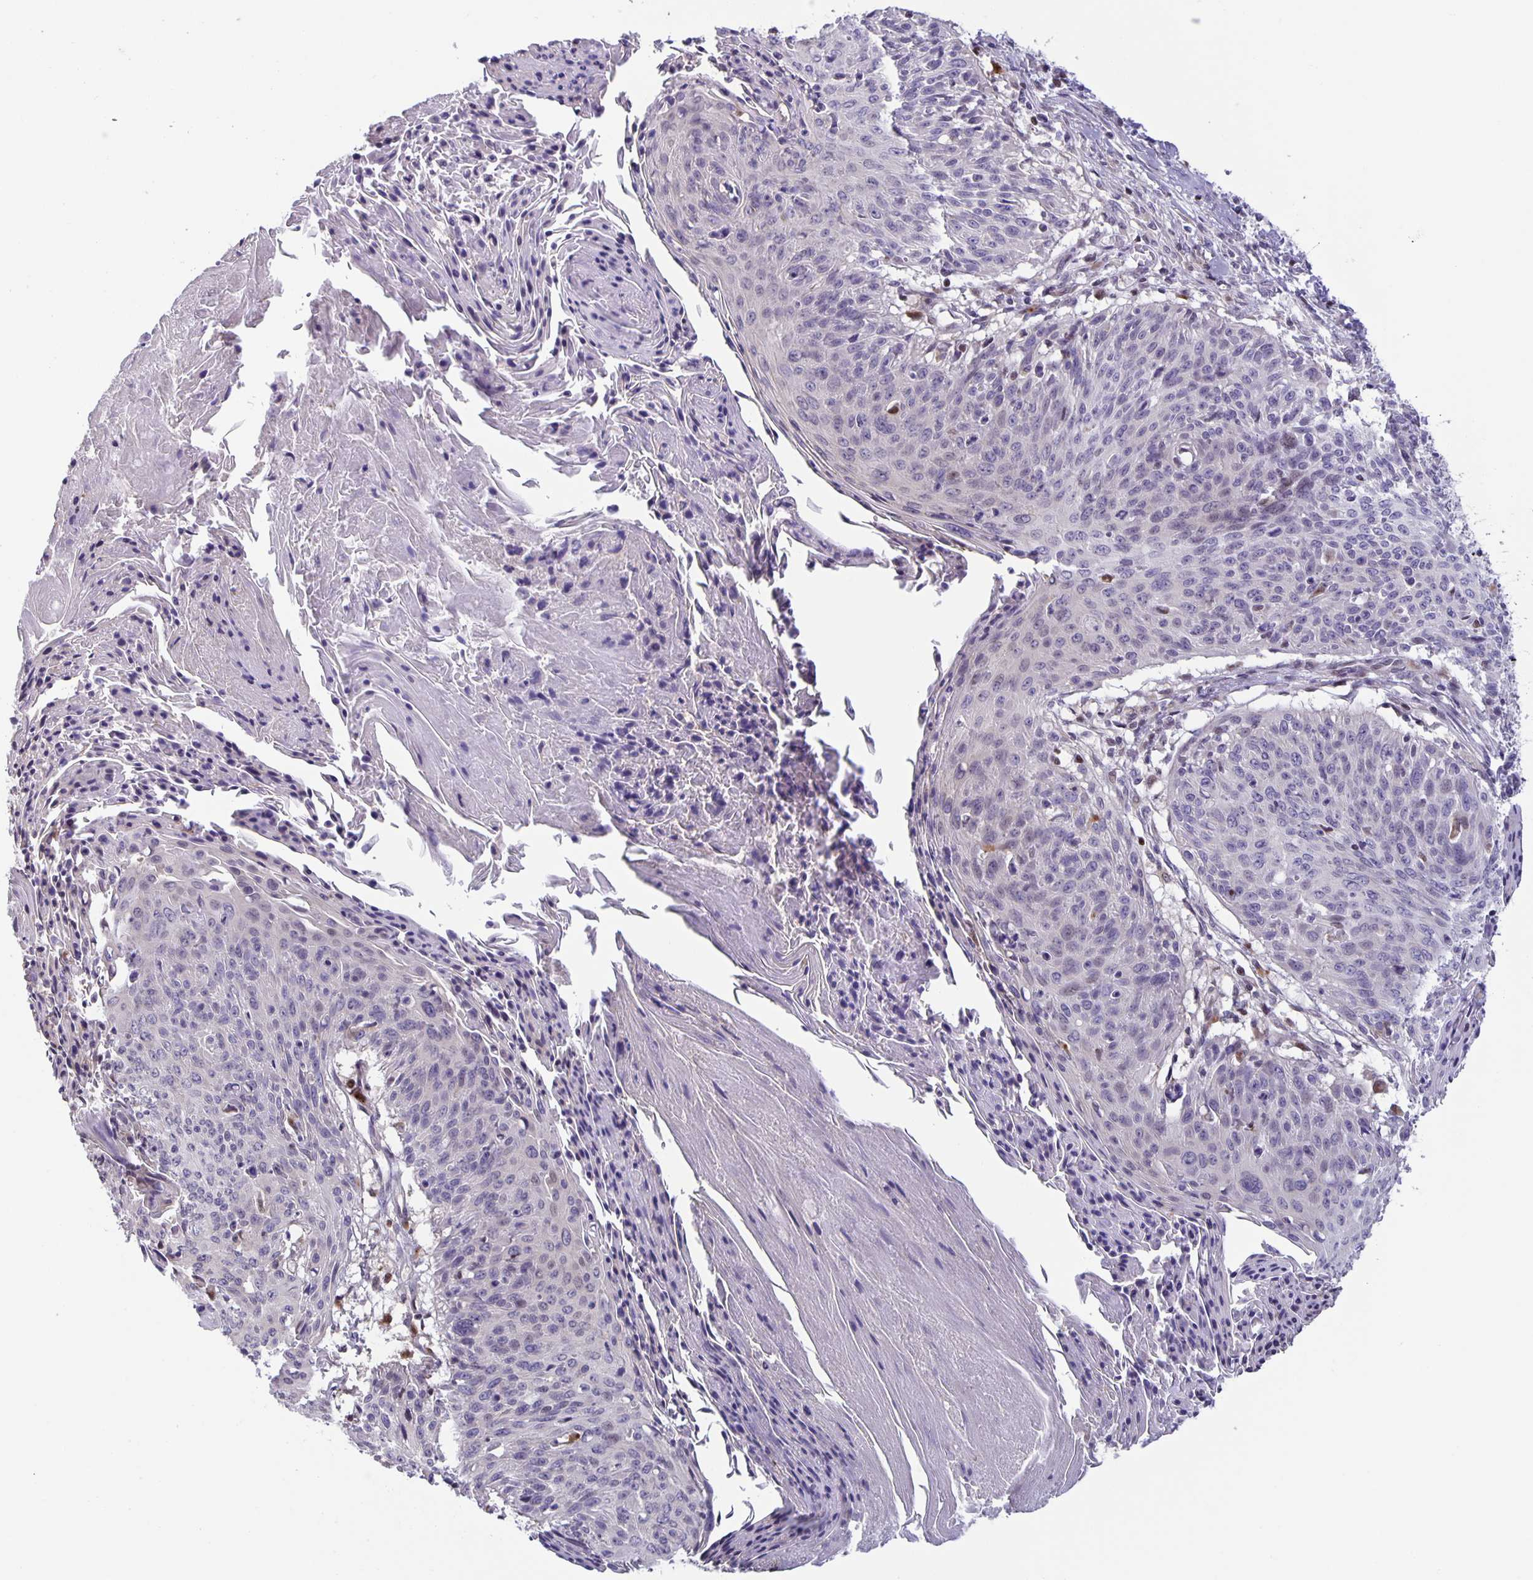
{"staining": {"intensity": "weak", "quantity": "<25%", "location": "nuclear"}, "tissue": "cervical cancer", "cell_type": "Tumor cells", "image_type": "cancer", "snomed": [{"axis": "morphology", "description": "Squamous cell carcinoma, NOS"}, {"axis": "topography", "description": "Cervix"}], "caption": "This is a micrograph of immunohistochemistry (IHC) staining of squamous cell carcinoma (cervical), which shows no staining in tumor cells.", "gene": "MAPK12", "patient": {"sex": "female", "age": 45}}